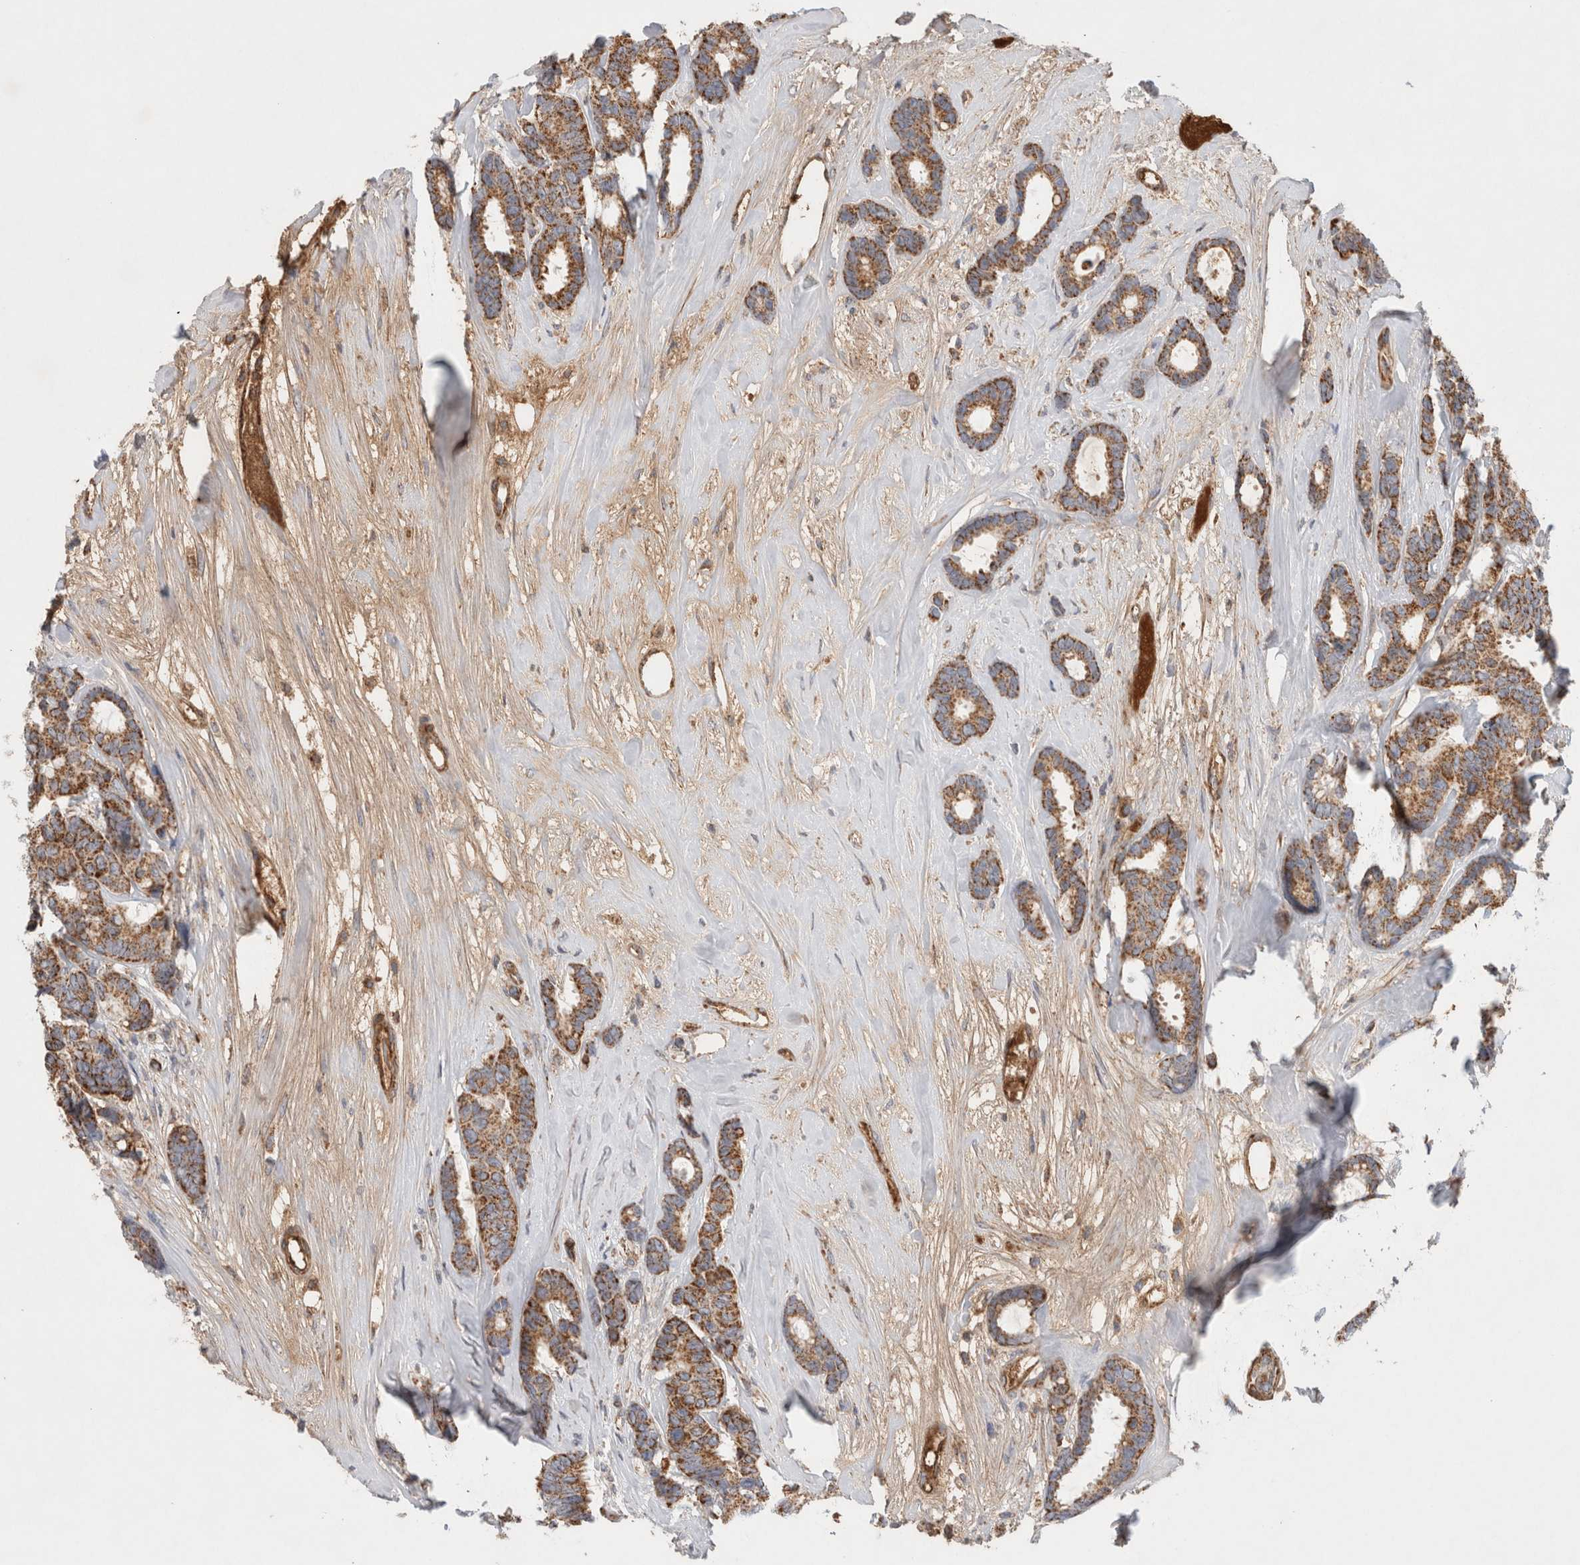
{"staining": {"intensity": "moderate", "quantity": ">75%", "location": "cytoplasmic/membranous"}, "tissue": "breast cancer", "cell_type": "Tumor cells", "image_type": "cancer", "snomed": [{"axis": "morphology", "description": "Duct carcinoma"}, {"axis": "topography", "description": "Breast"}], "caption": "Protein expression analysis of breast cancer (intraductal carcinoma) reveals moderate cytoplasmic/membranous staining in approximately >75% of tumor cells. Immunohistochemistry stains the protein in brown and the nuclei are stained blue.", "gene": "MRPS28", "patient": {"sex": "female", "age": 87}}